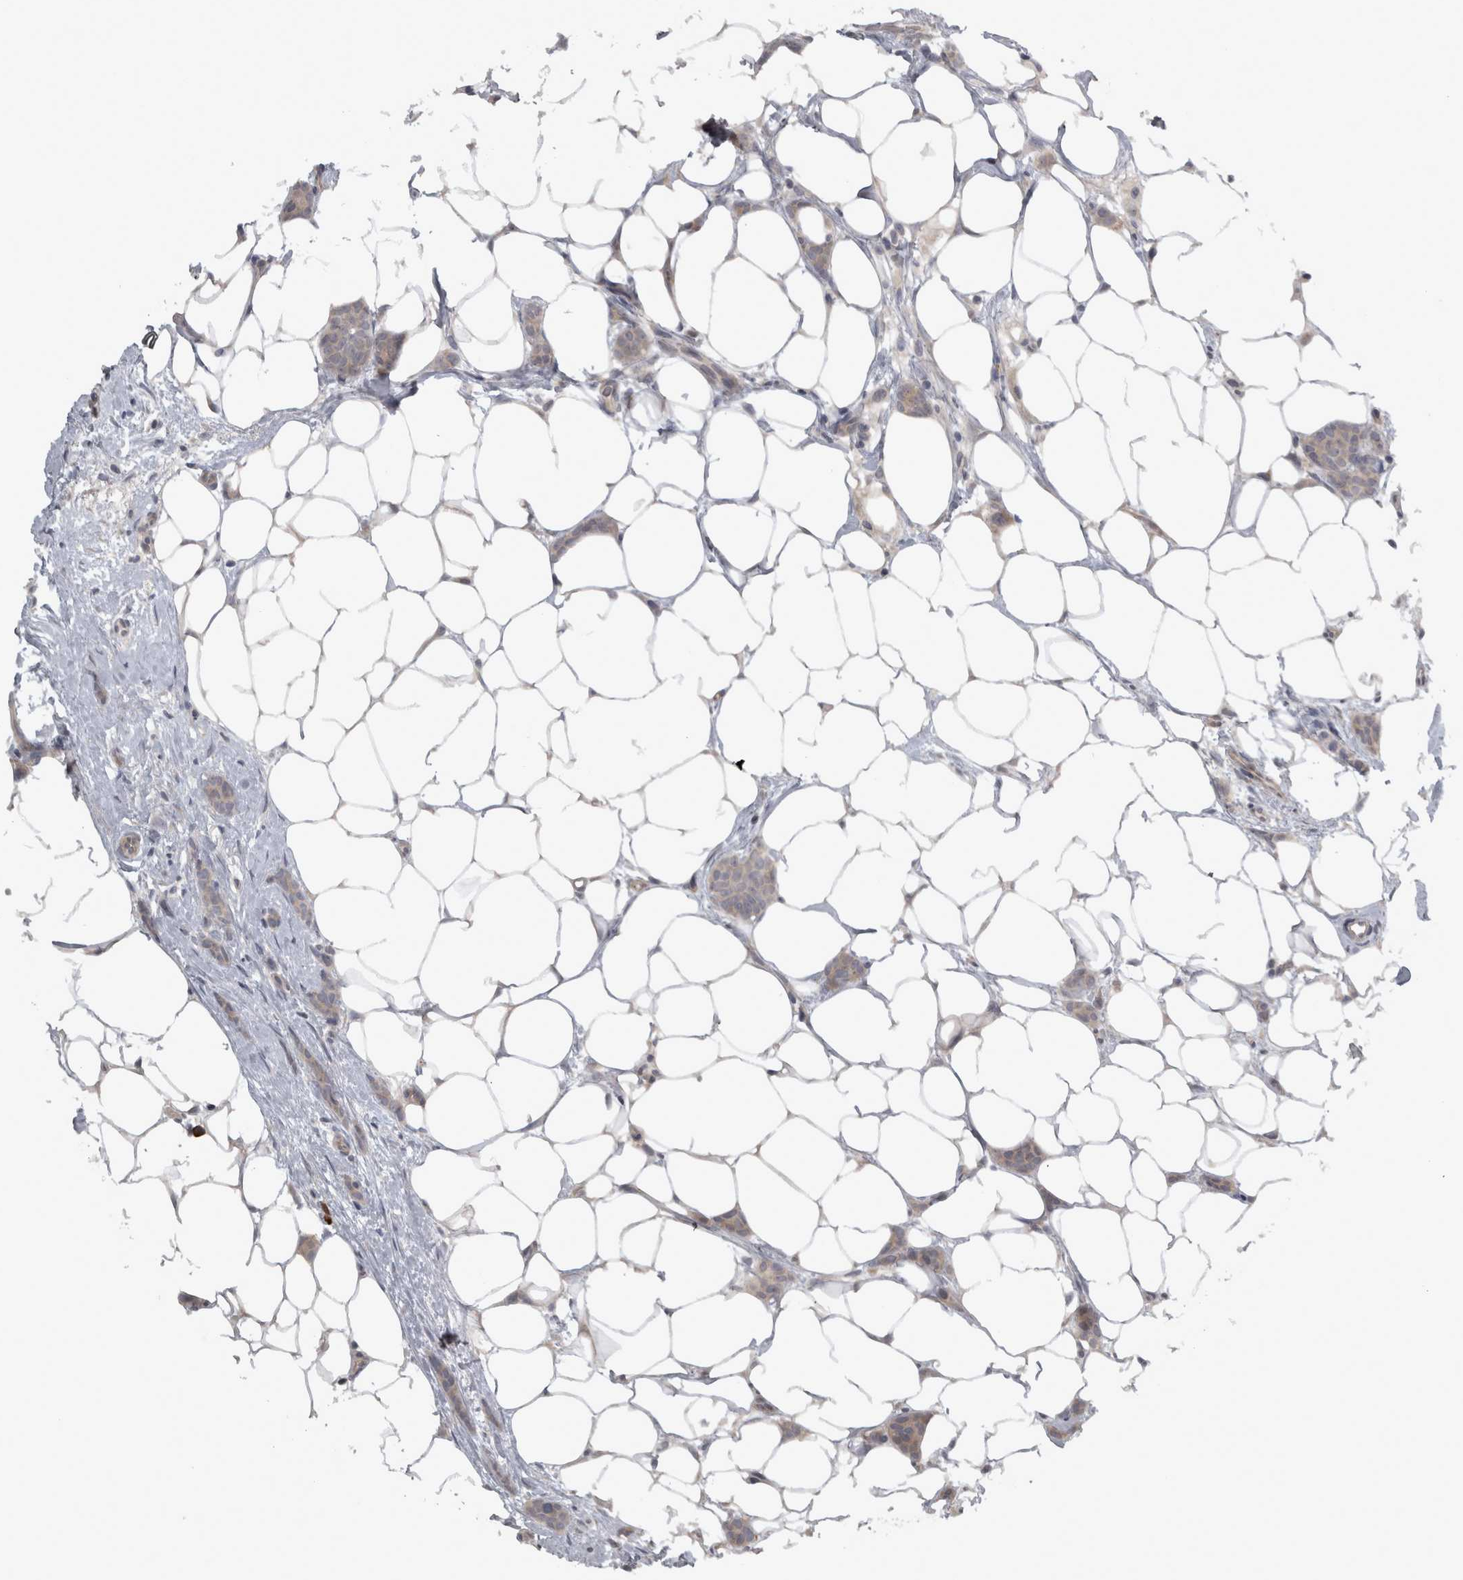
{"staining": {"intensity": "negative", "quantity": "none", "location": "none"}, "tissue": "breast cancer", "cell_type": "Tumor cells", "image_type": "cancer", "snomed": [{"axis": "morphology", "description": "Lobular carcinoma"}, {"axis": "topography", "description": "Skin"}, {"axis": "topography", "description": "Breast"}], "caption": "A high-resolution micrograph shows immunohistochemistry (IHC) staining of breast cancer (lobular carcinoma), which exhibits no significant staining in tumor cells.", "gene": "SLCO5A1", "patient": {"sex": "female", "age": 46}}